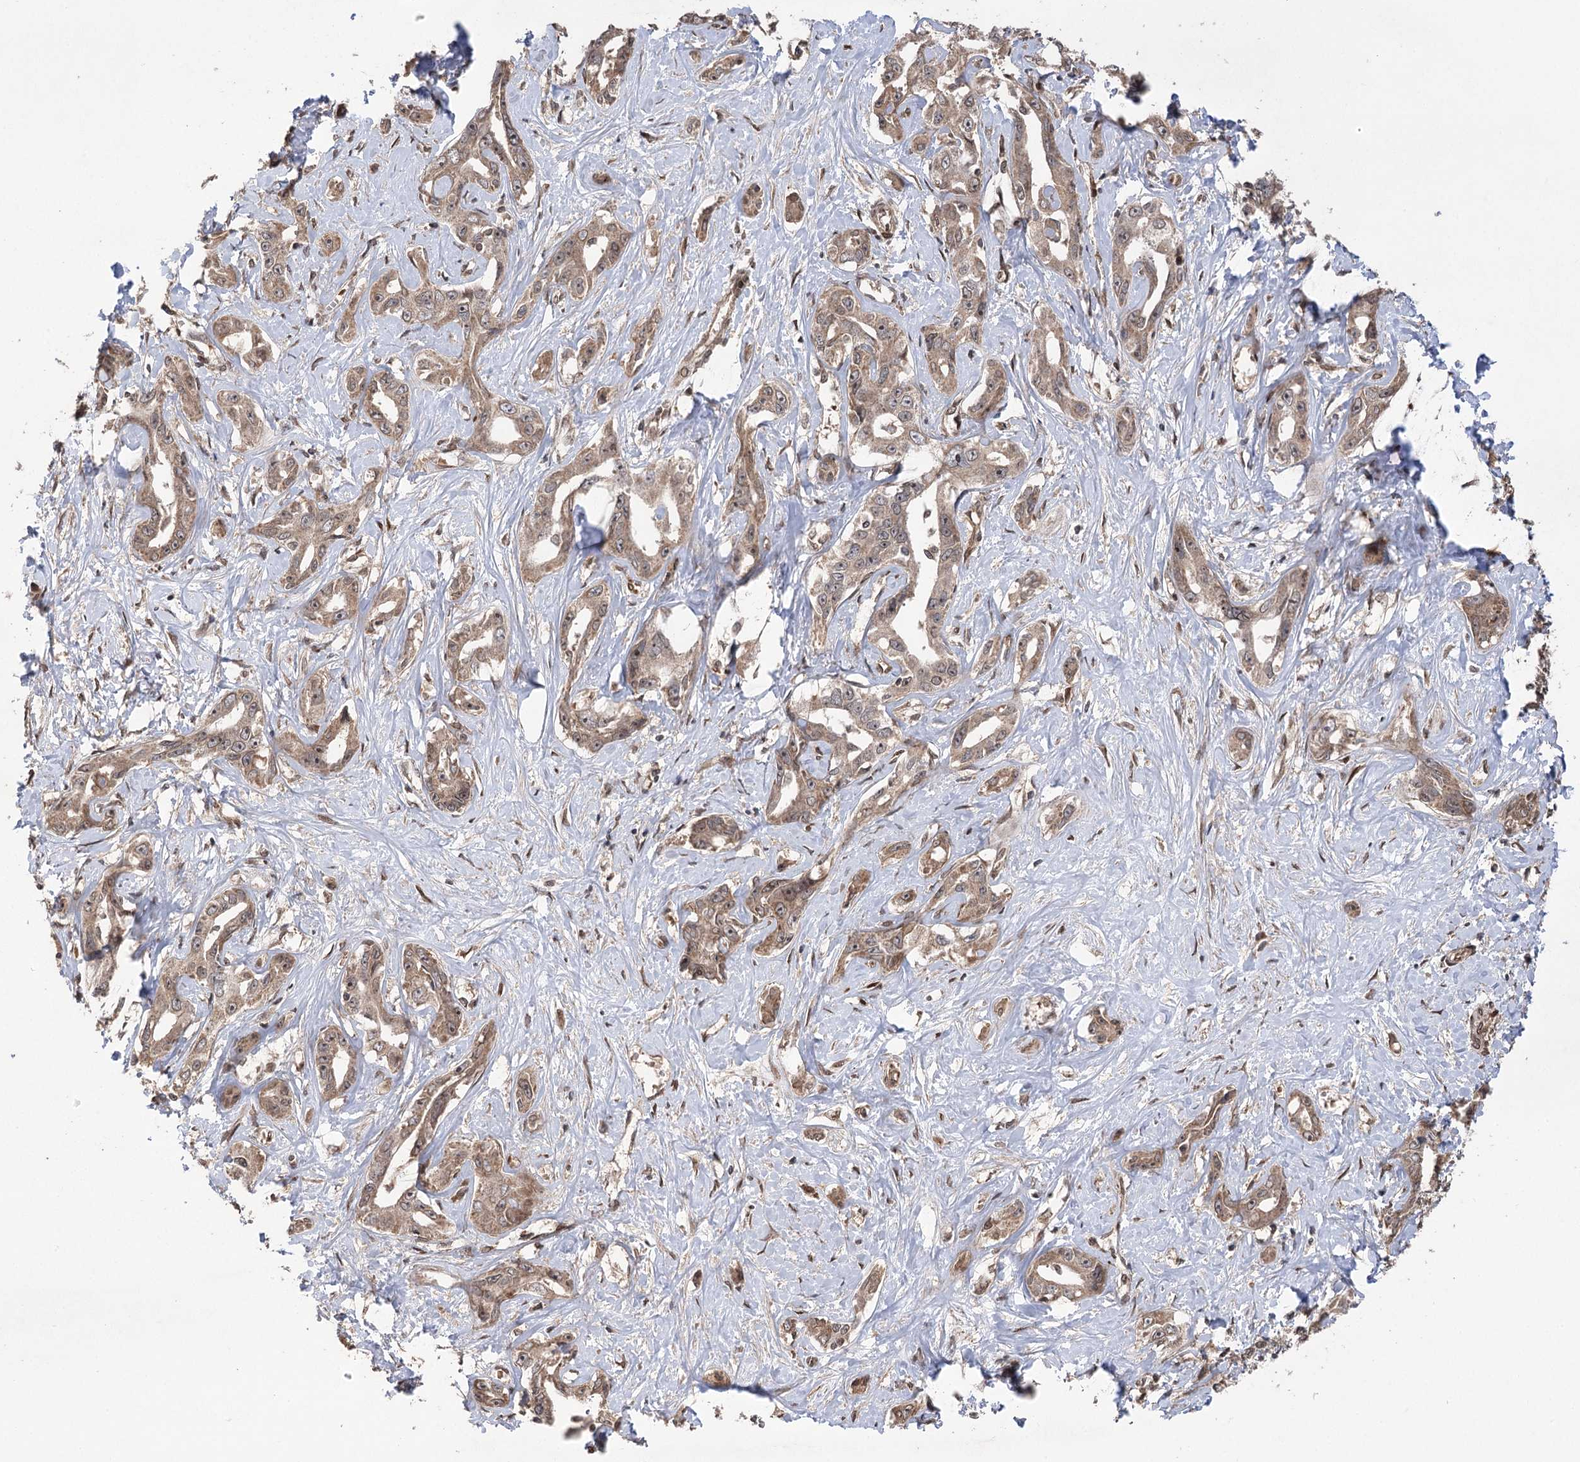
{"staining": {"intensity": "moderate", "quantity": ">75%", "location": "cytoplasmic/membranous,nuclear"}, "tissue": "liver cancer", "cell_type": "Tumor cells", "image_type": "cancer", "snomed": [{"axis": "morphology", "description": "Cholangiocarcinoma"}, {"axis": "topography", "description": "Liver"}], "caption": "Liver cancer (cholangiocarcinoma) stained with a brown dye exhibits moderate cytoplasmic/membranous and nuclear positive positivity in about >75% of tumor cells.", "gene": "TENM2", "patient": {"sex": "male", "age": 59}}